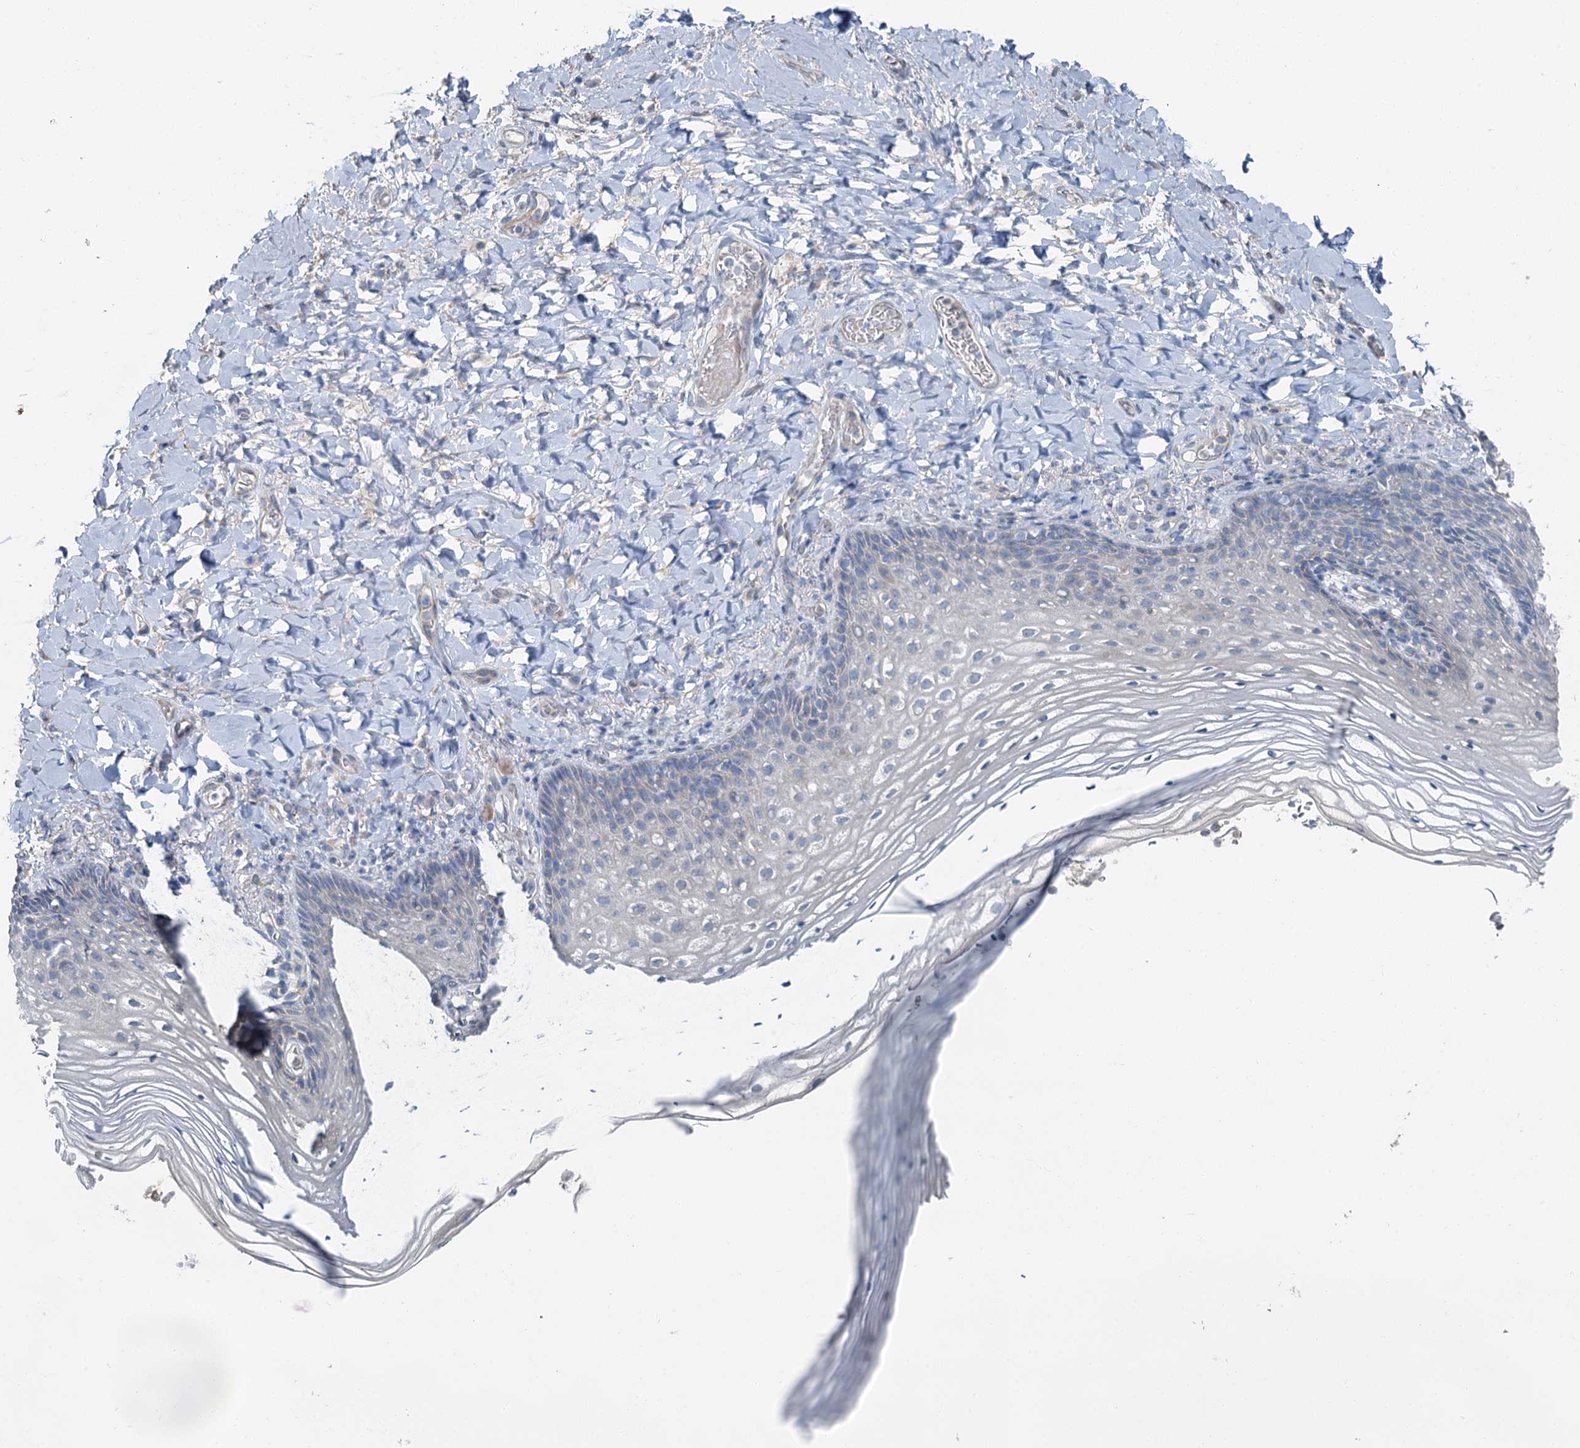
{"staining": {"intensity": "negative", "quantity": "none", "location": "none"}, "tissue": "vagina", "cell_type": "Squamous epithelial cells", "image_type": "normal", "snomed": [{"axis": "morphology", "description": "Normal tissue, NOS"}, {"axis": "topography", "description": "Vagina"}], "caption": "High power microscopy micrograph of an immunohistochemistry (IHC) photomicrograph of benign vagina, revealing no significant expression in squamous epithelial cells. (DAB (3,3'-diaminobenzidine) IHC visualized using brightfield microscopy, high magnification).", "gene": "C6orf120", "patient": {"sex": "female", "age": 60}}